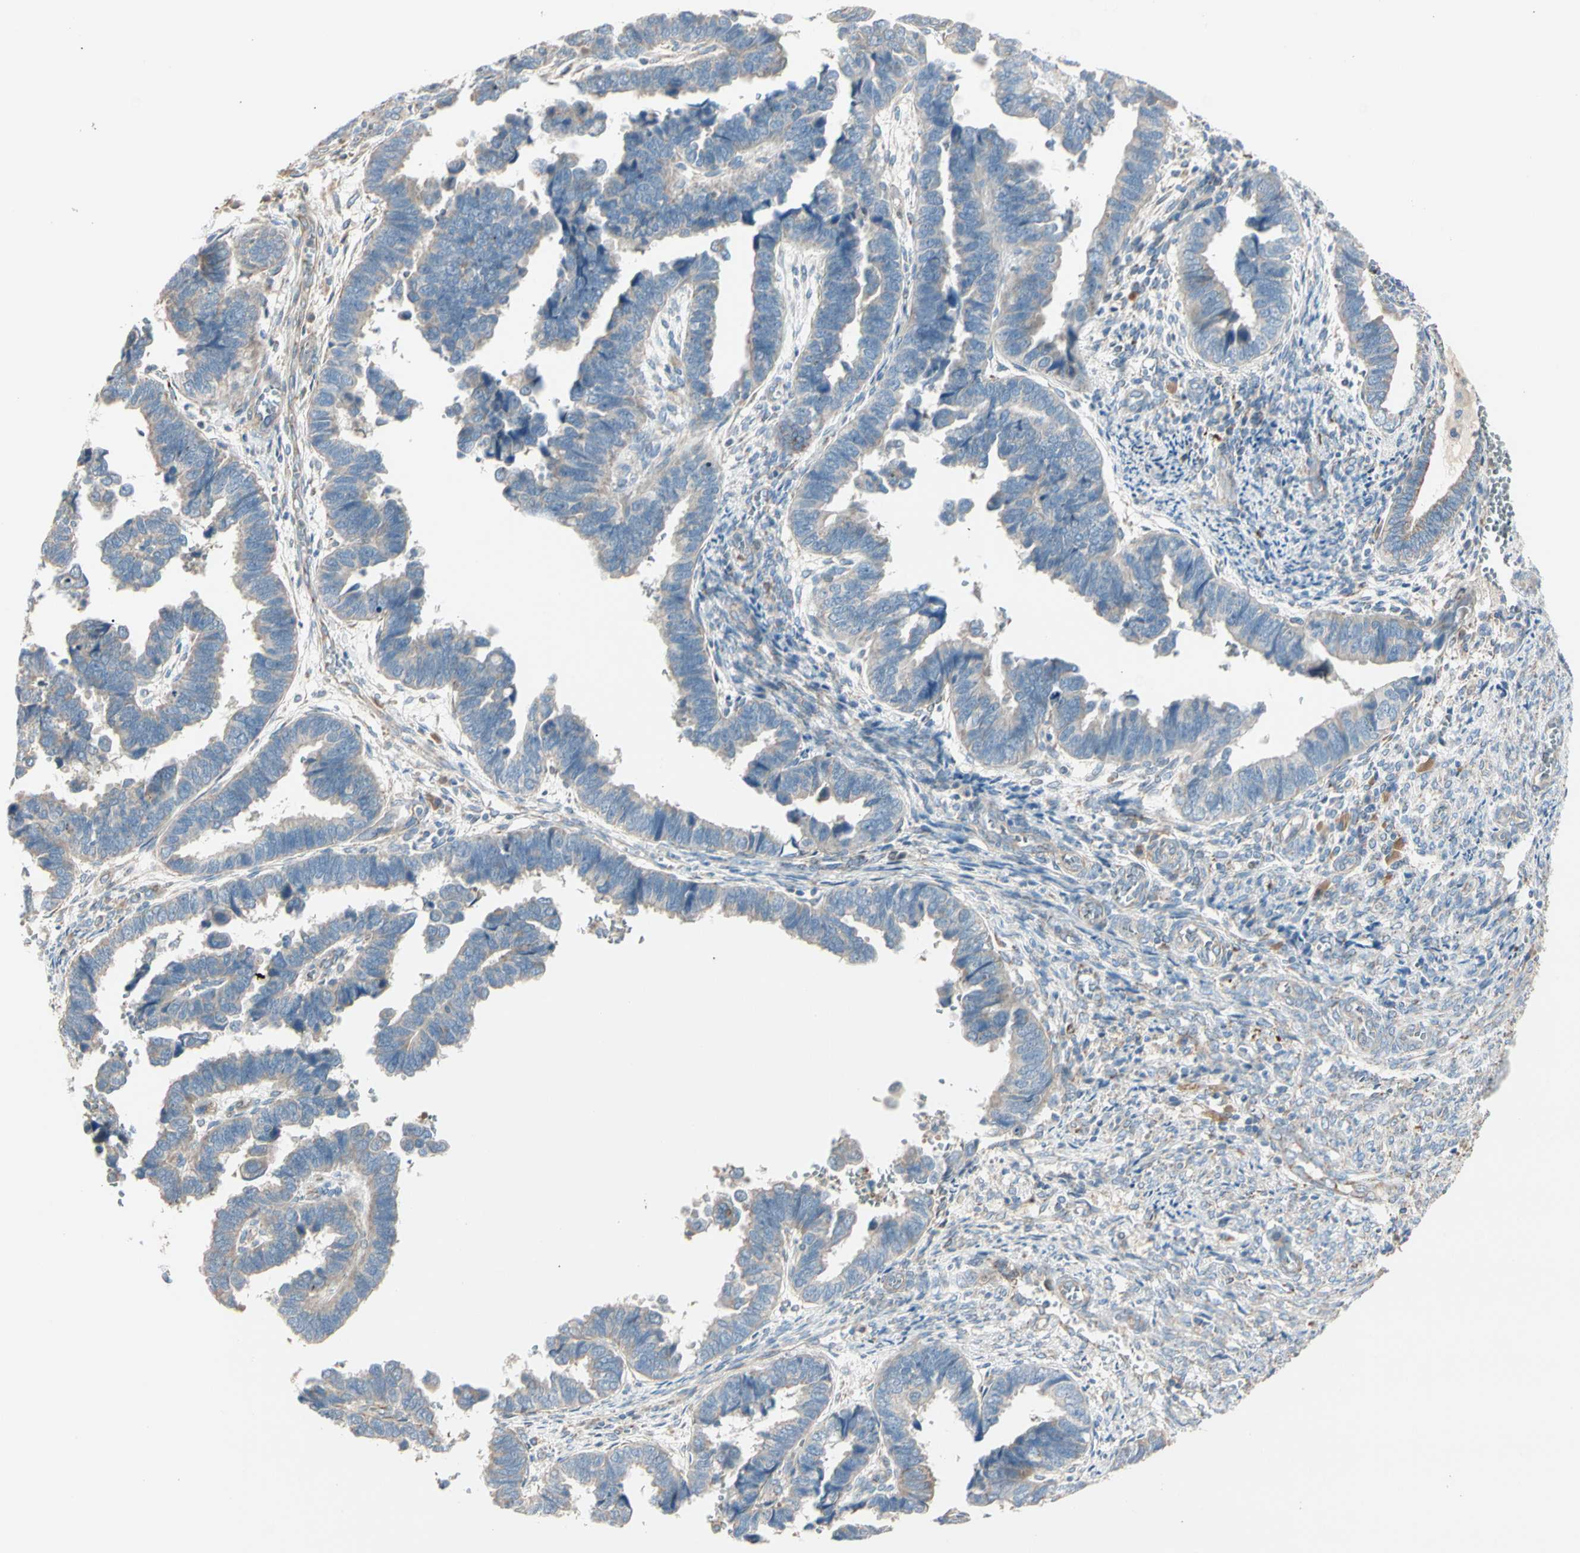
{"staining": {"intensity": "weak", "quantity": ">75%", "location": "cytoplasmic/membranous"}, "tissue": "endometrial cancer", "cell_type": "Tumor cells", "image_type": "cancer", "snomed": [{"axis": "morphology", "description": "Adenocarcinoma, NOS"}, {"axis": "topography", "description": "Endometrium"}], "caption": "Adenocarcinoma (endometrial) tissue demonstrates weak cytoplasmic/membranous positivity in approximately >75% of tumor cells, visualized by immunohistochemistry. (Brightfield microscopy of DAB IHC at high magnification).", "gene": "EPHA3", "patient": {"sex": "female", "age": 75}}